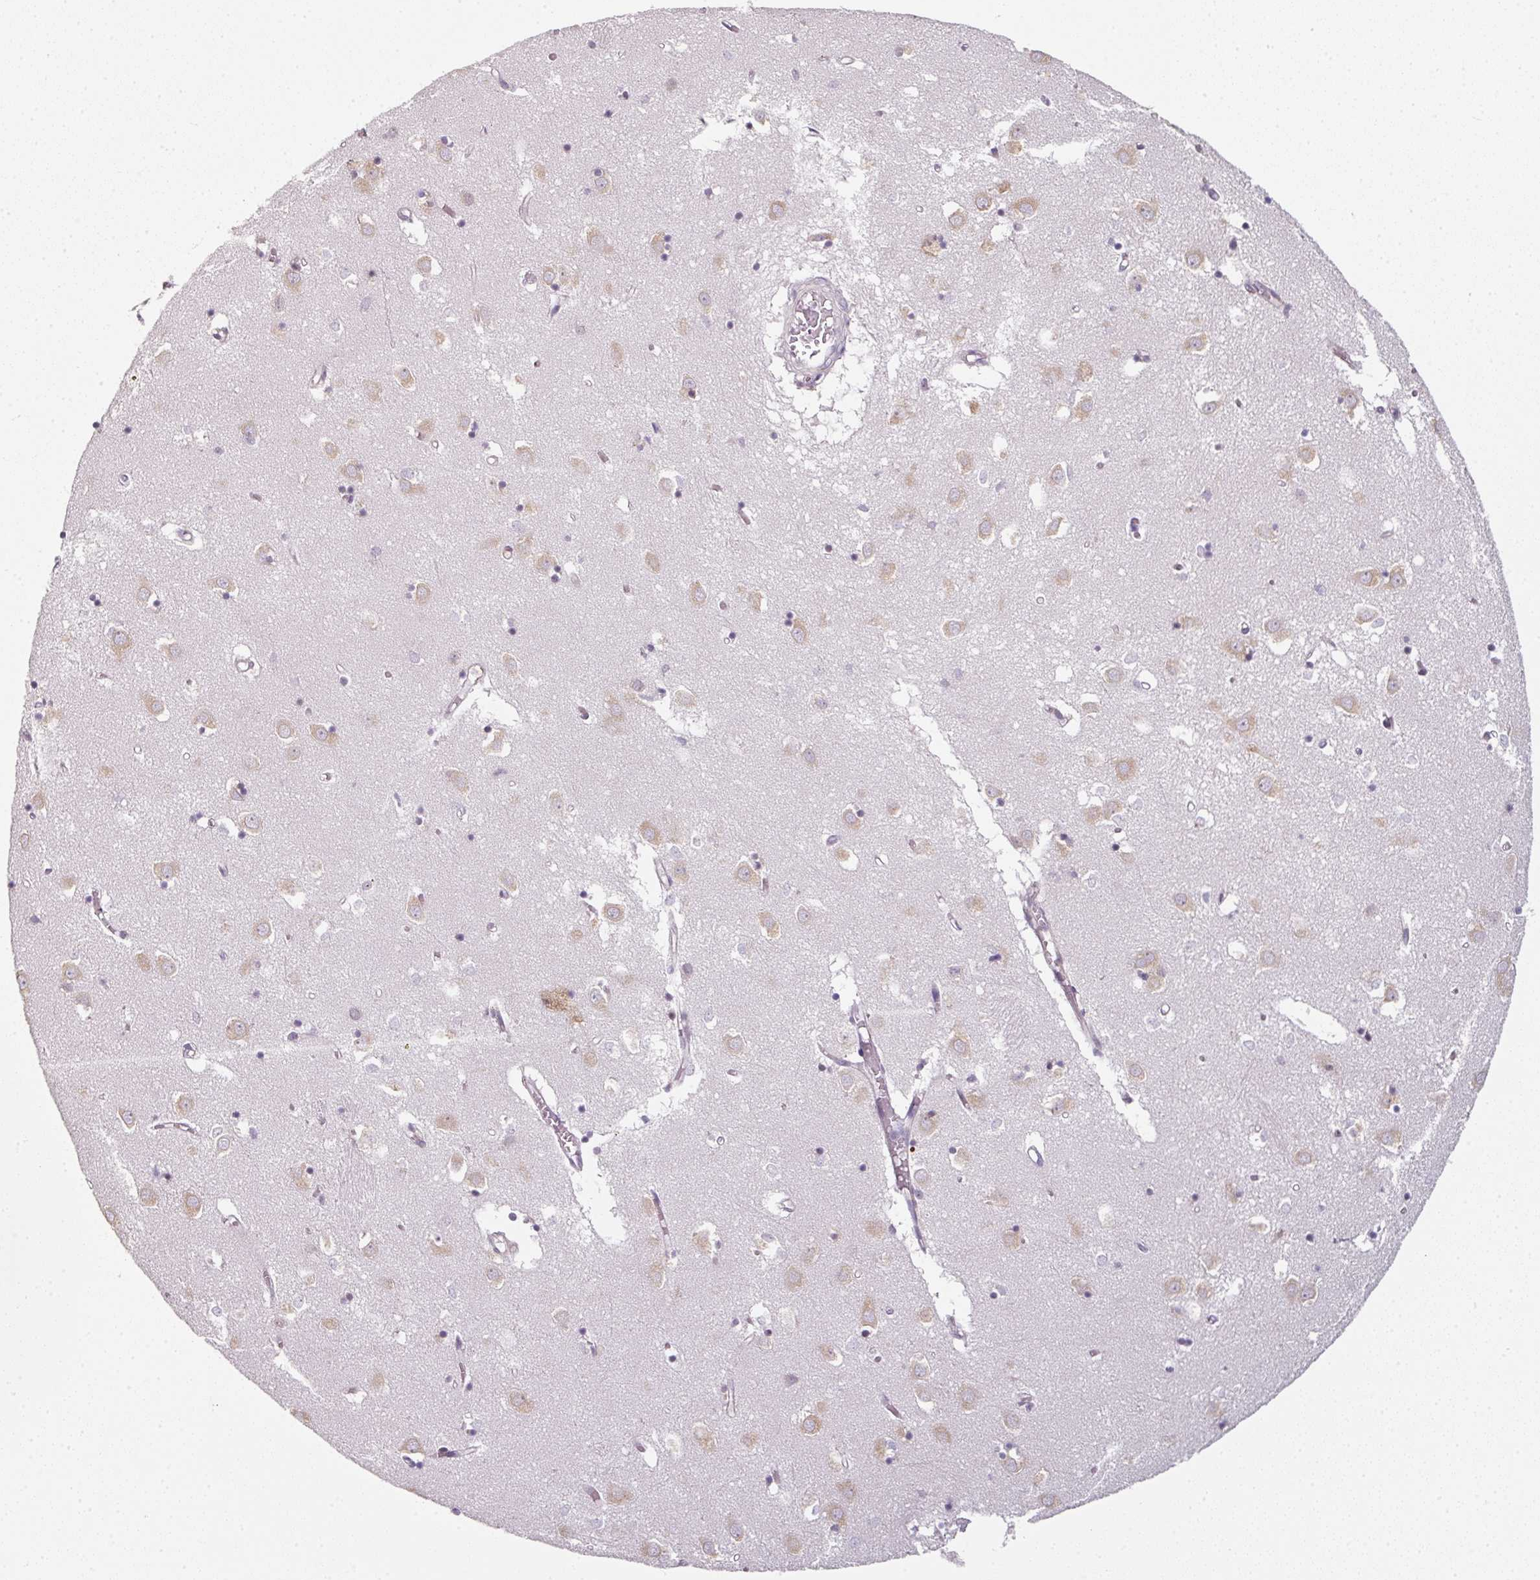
{"staining": {"intensity": "weak", "quantity": "25%-75%", "location": "cytoplasmic/membranous"}, "tissue": "caudate", "cell_type": "Glial cells", "image_type": "normal", "snomed": [{"axis": "morphology", "description": "Normal tissue, NOS"}, {"axis": "topography", "description": "Lateral ventricle wall"}], "caption": "Immunohistochemical staining of unremarkable human caudate reveals low levels of weak cytoplasmic/membranous expression in about 25%-75% of glial cells.", "gene": "C19orf33", "patient": {"sex": "male", "age": 70}}